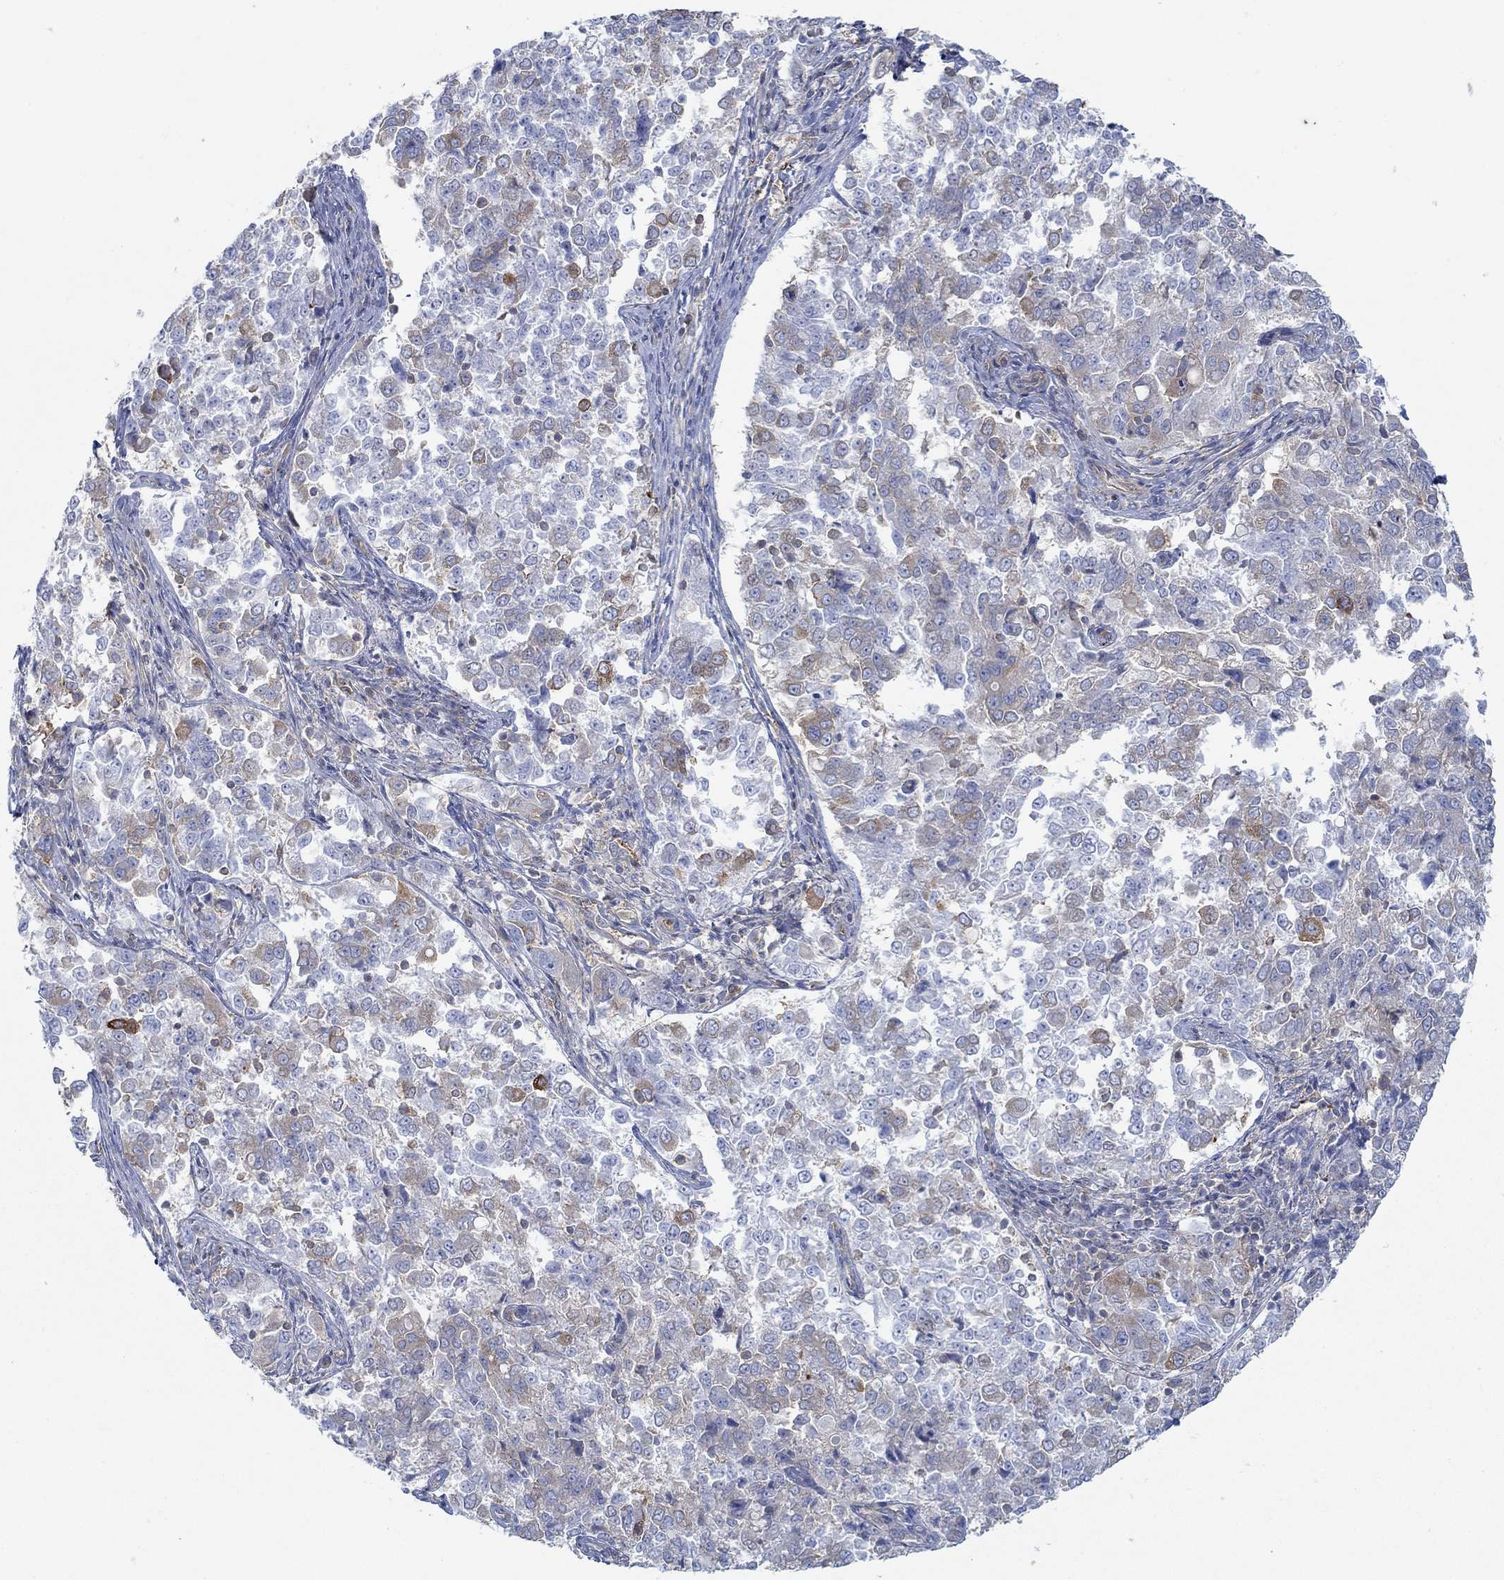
{"staining": {"intensity": "moderate", "quantity": "25%-75%", "location": "cytoplasmic/membranous"}, "tissue": "endometrial cancer", "cell_type": "Tumor cells", "image_type": "cancer", "snomed": [{"axis": "morphology", "description": "Adenocarcinoma, NOS"}, {"axis": "topography", "description": "Endometrium"}], "caption": "Immunohistochemistry of endometrial cancer (adenocarcinoma) reveals medium levels of moderate cytoplasmic/membranous positivity in about 25%-75% of tumor cells.", "gene": "SPAG9", "patient": {"sex": "female", "age": 43}}